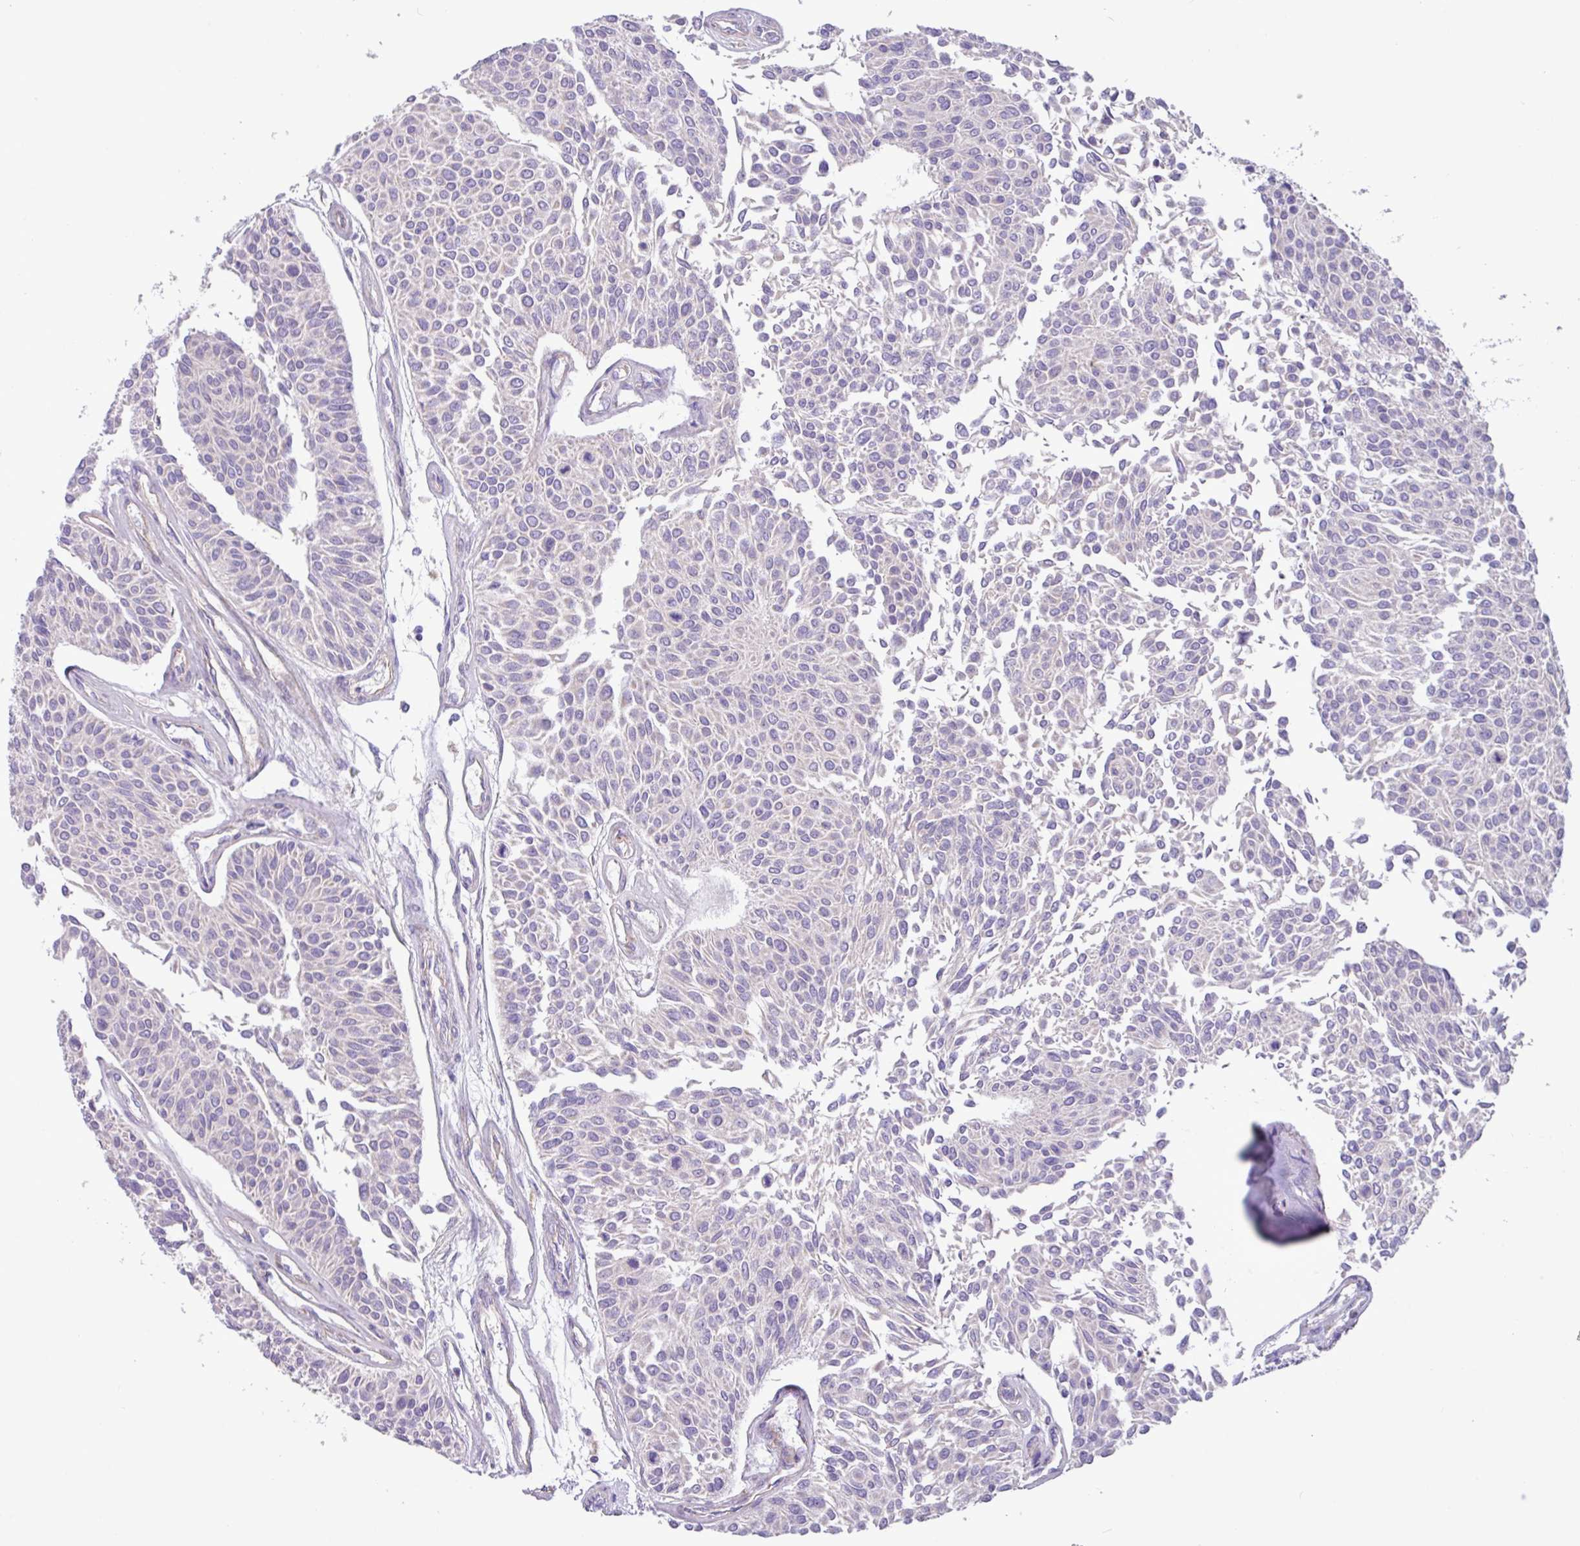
{"staining": {"intensity": "negative", "quantity": "none", "location": "none"}, "tissue": "urothelial cancer", "cell_type": "Tumor cells", "image_type": "cancer", "snomed": [{"axis": "morphology", "description": "Urothelial carcinoma, NOS"}, {"axis": "topography", "description": "Urinary bladder"}], "caption": "High magnification brightfield microscopy of transitional cell carcinoma stained with DAB (3,3'-diaminobenzidine) (brown) and counterstained with hematoxylin (blue): tumor cells show no significant positivity.", "gene": "MRM2", "patient": {"sex": "male", "age": 55}}